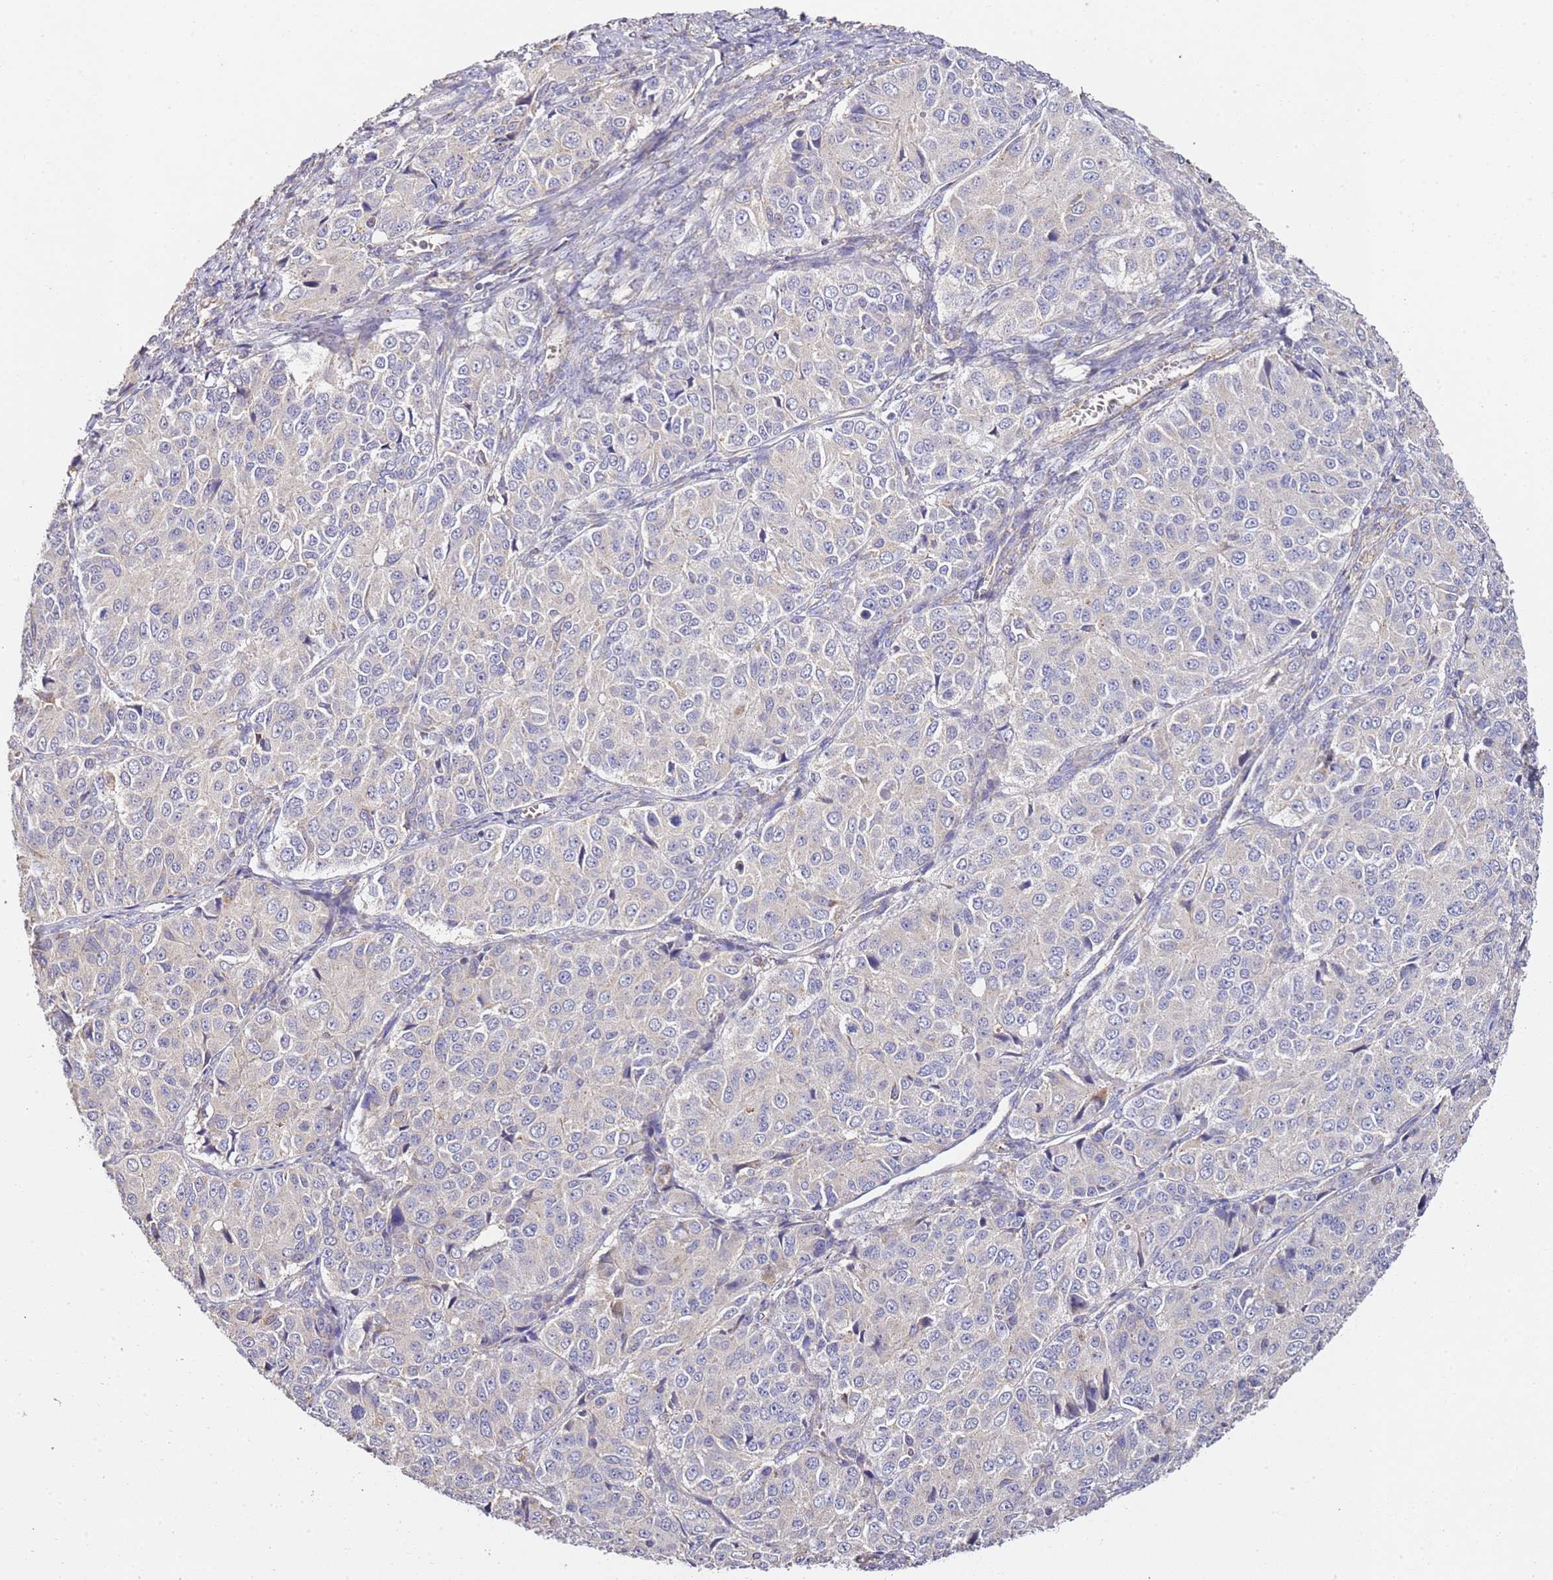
{"staining": {"intensity": "negative", "quantity": "none", "location": "none"}, "tissue": "ovarian cancer", "cell_type": "Tumor cells", "image_type": "cancer", "snomed": [{"axis": "morphology", "description": "Carcinoma, endometroid"}, {"axis": "topography", "description": "Ovary"}], "caption": "IHC micrograph of neoplastic tissue: human ovarian cancer (endometroid carcinoma) stained with DAB demonstrates no significant protein expression in tumor cells.", "gene": "OR2B11", "patient": {"sex": "female", "age": 51}}